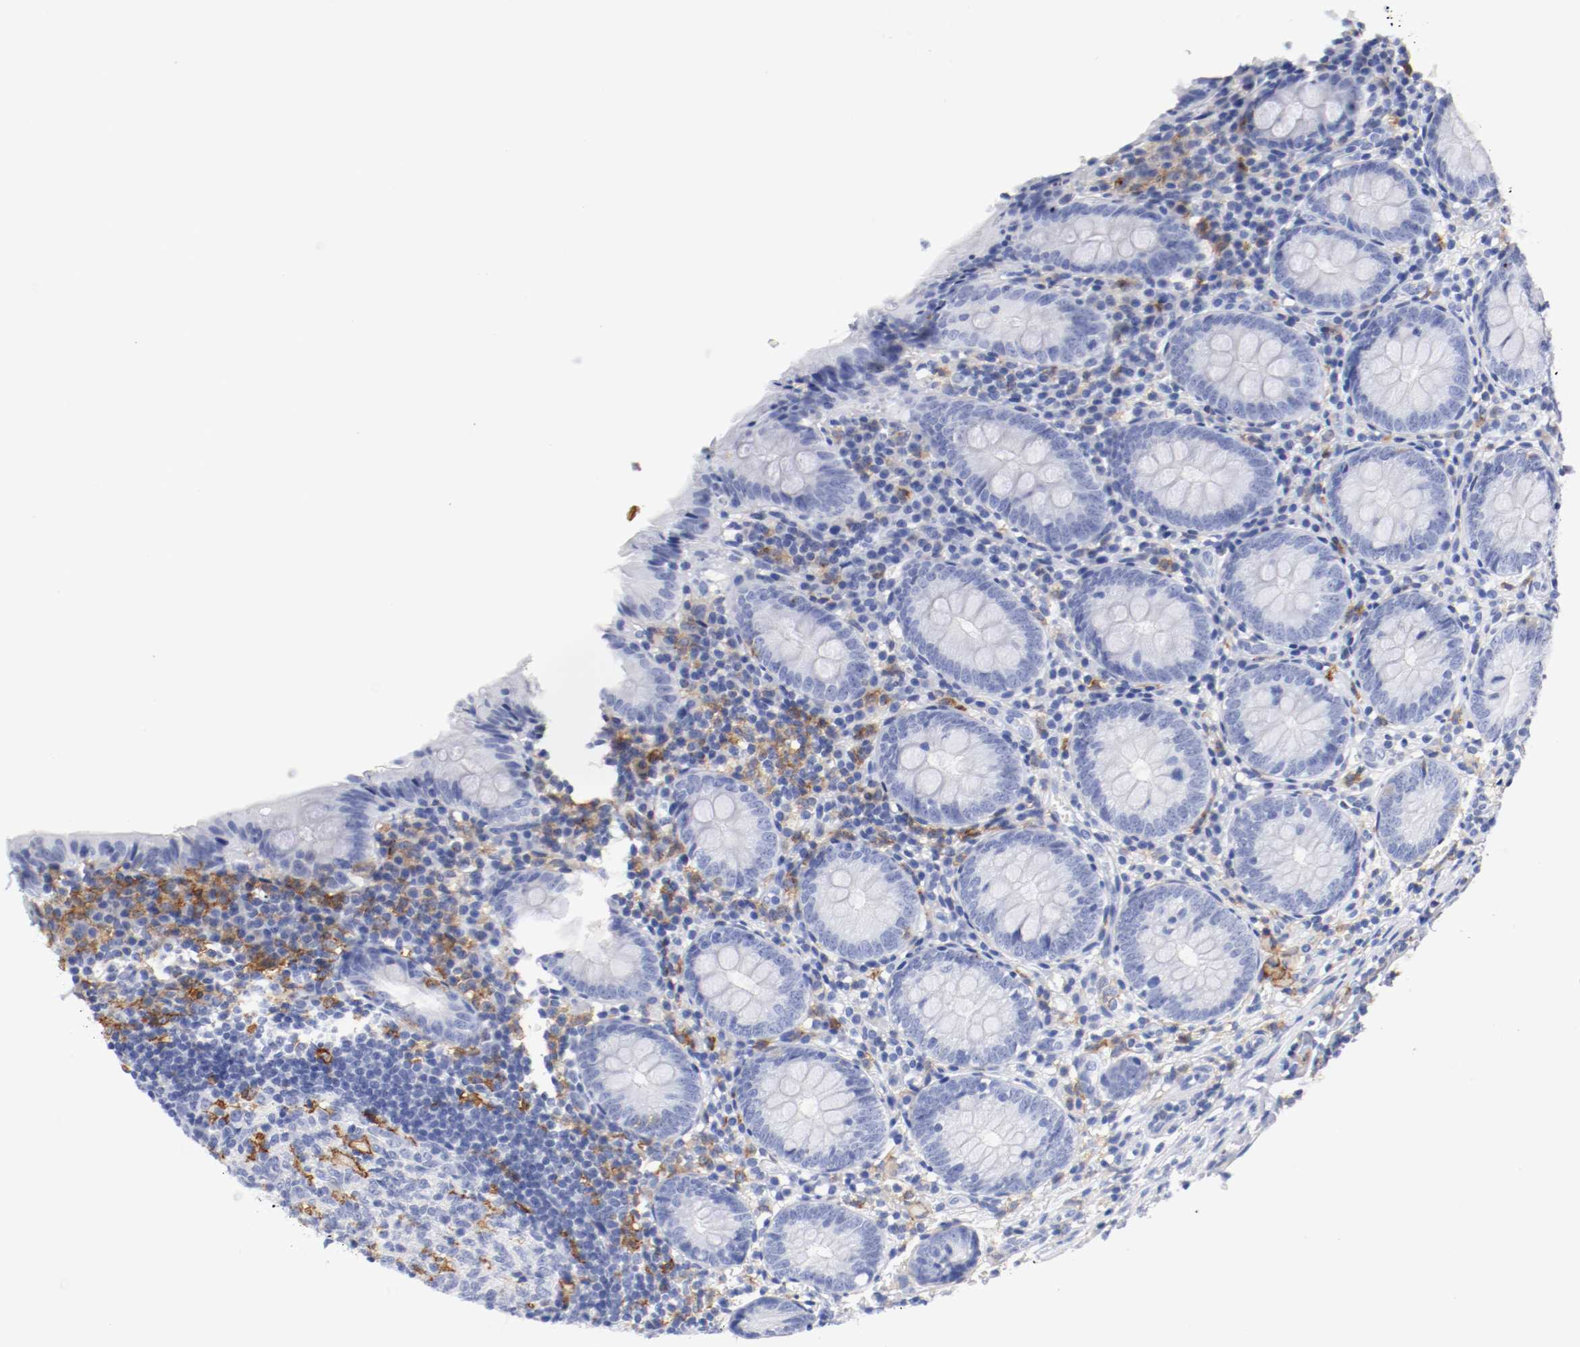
{"staining": {"intensity": "negative", "quantity": "none", "location": "none"}, "tissue": "appendix", "cell_type": "Glandular cells", "image_type": "normal", "snomed": [{"axis": "morphology", "description": "Normal tissue, NOS"}, {"axis": "topography", "description": "Appendix"}], "caption": "The IHC image has no significant staining in glandular cells of appendix.", "gene": "ITGAX", "patient": {"sex": "female", "age": 10}}